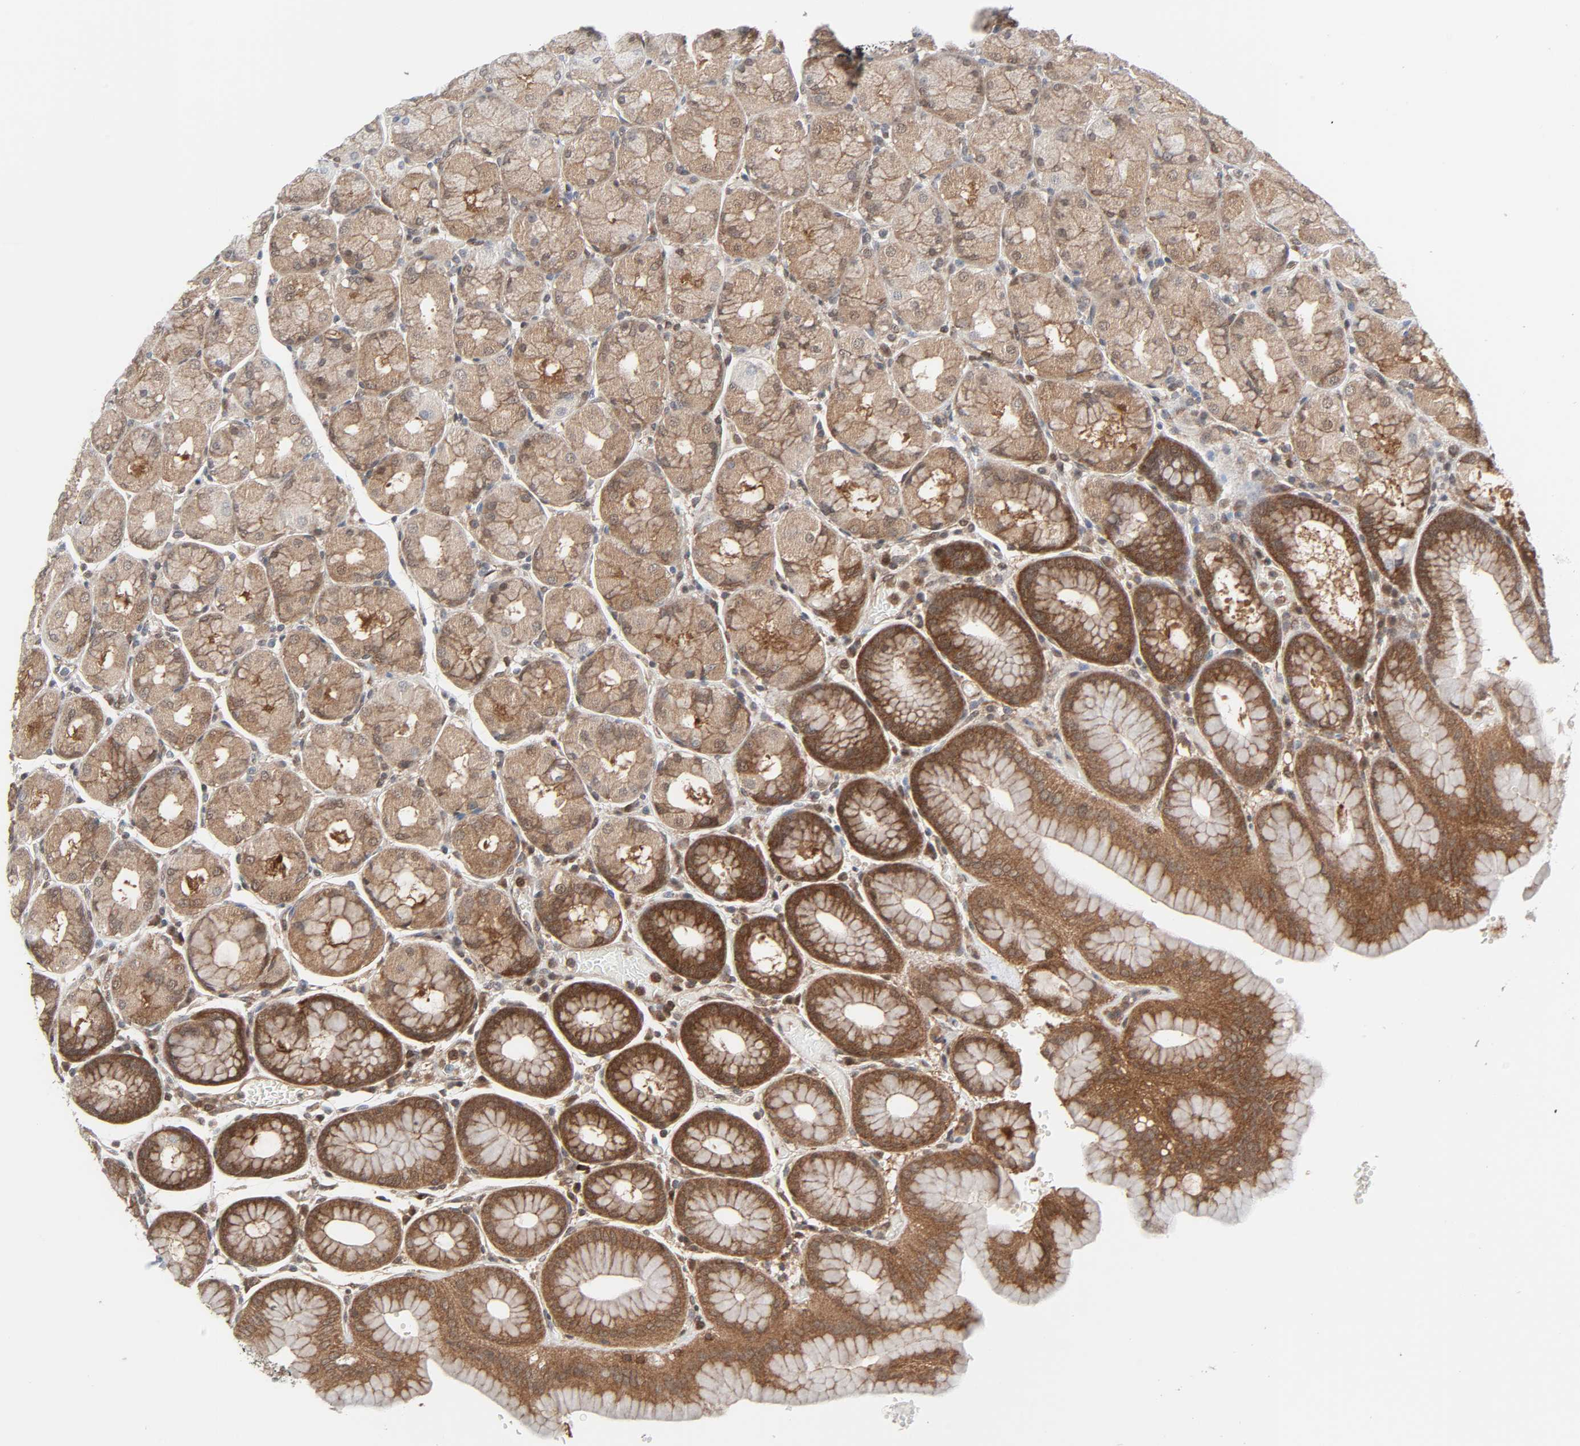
{"staining": {"intensity": "moderate", "quantity": ">75%", "location": "cytoplasmic/membranous,nuclear"}, "tissue": "stomach", "cell_type": "Glandular cells", "image_type": "normal", "snomed": [{"axis": "morphology", "description": "Normal tissue, NOS"}, {"axis": "topography", "description": "Stomach, upper"}, {"axis": "topography", "description": "Stomach"}], "caption": "Glandular cells reveal moderate cytoplasmic/membranous,nuclear expression in about >75% of cells in normal stomach.", "gene": "GSK3A", "patient": {"sex": "male", "age": 76}}